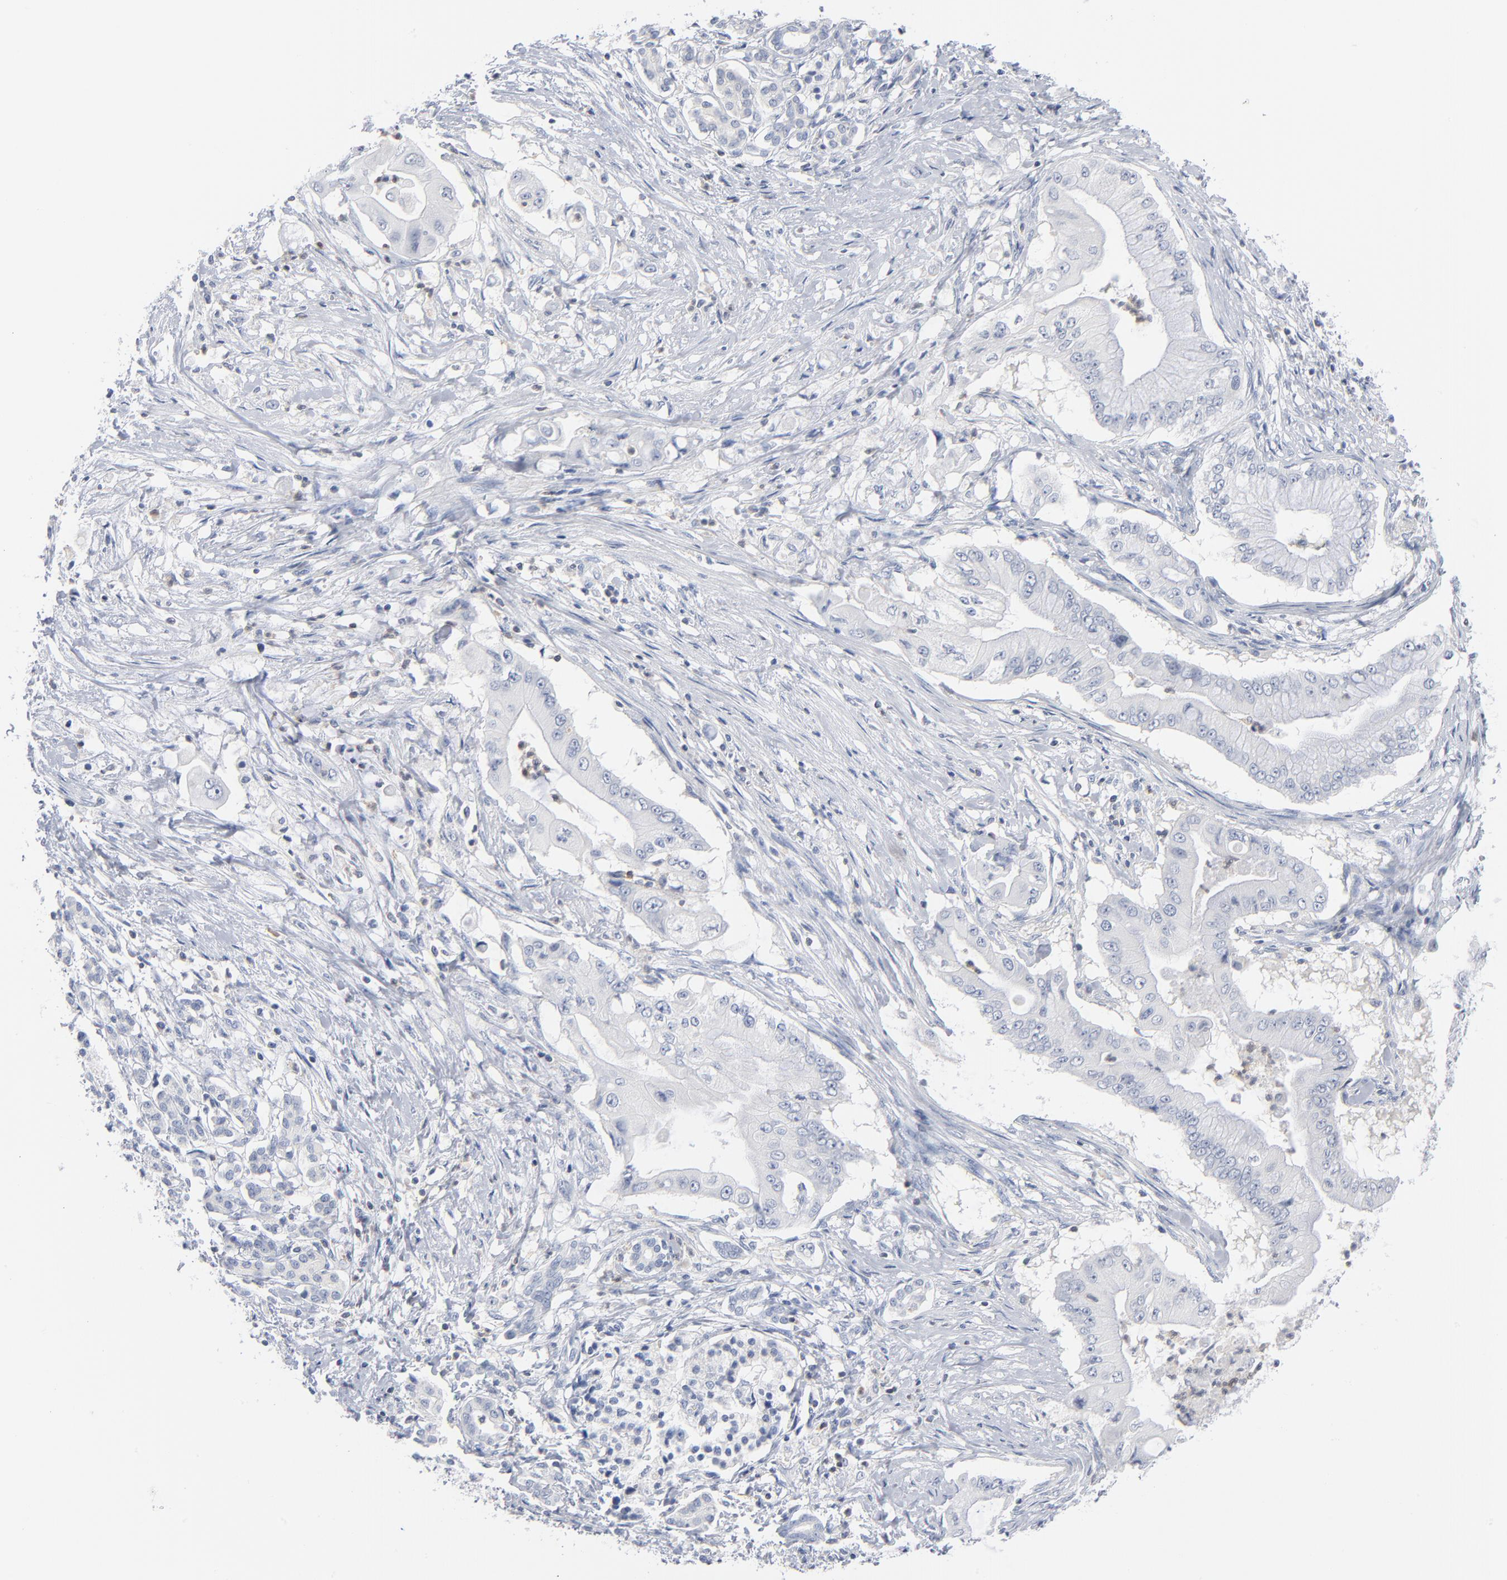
{"staining": {"intensity": "negative", "quantity": "none", "location": "none"}, "tissue": "pancreatic cancer", "cell_type": "Tumor cells", "image_type": "cancer", "snomed": [{"axis": "morphology", "description": "Adenocarcinoma, NOS"}, {"axis": "topography", "description": "Pancreas"}], "caption": "A high-resolution image shows IHC staining of pancreatic adenocarcinoma, which shows no significant positivity in tumor cells.", "gene": "PTK2B", "patient": {"sex": "male", "age": 62}}